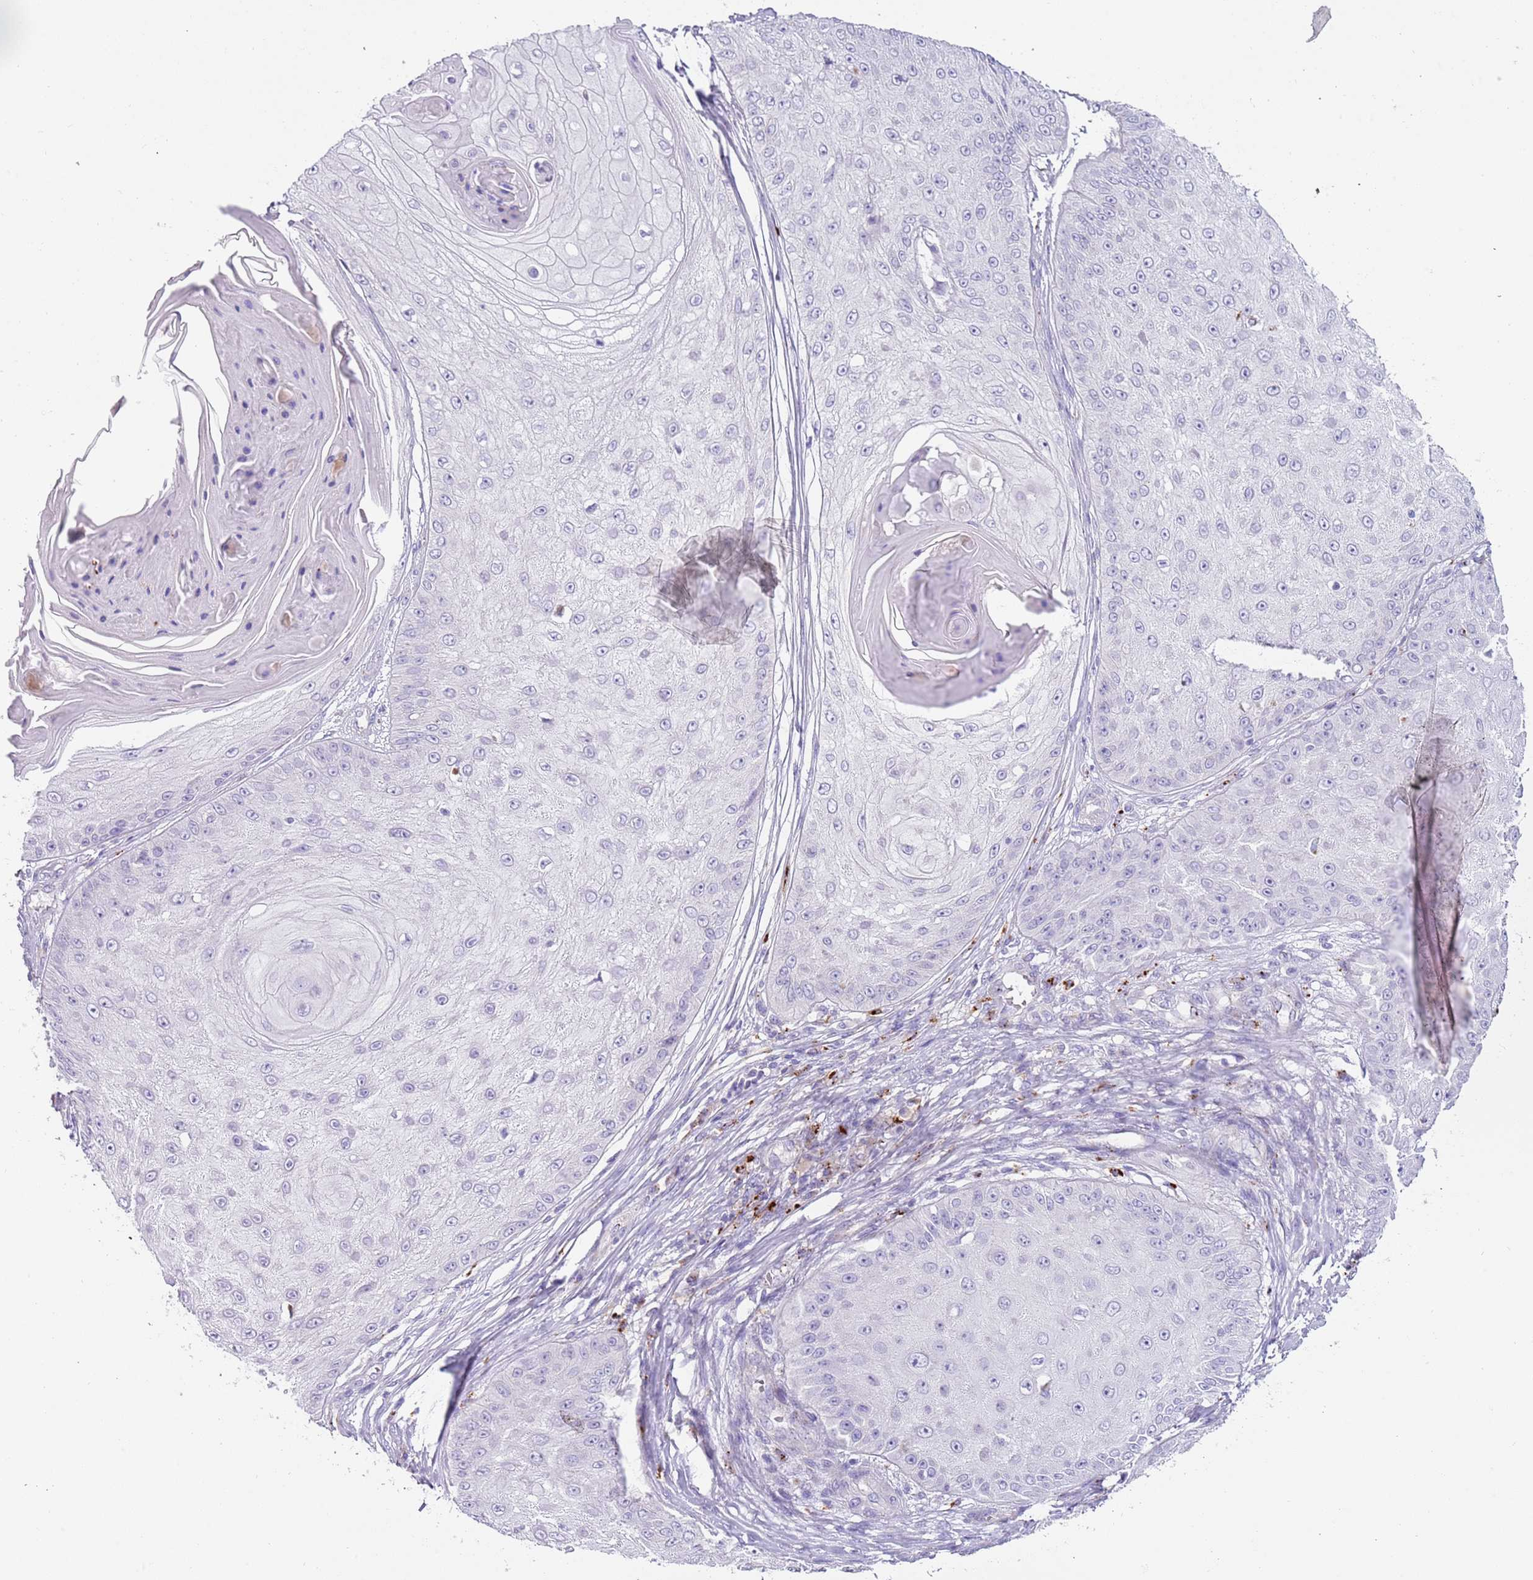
{"staining": {"intensity": "negative", "quantity": "none", "location": "none"}, "tissue": "skin cancer", "cell_type": "Tumor cells", "image_type": "cancer", "snomed": [{"axis": "morphology", "description": "Squamous cell carcinoma, NOS"}, {"axis": "topography", "description": "Skin"}], "caption": "High power microscopy histopathology image of an immunohistochemistry (IHC) histopathology image of skin cancer (squamous cell carcinoma), revealing no significant staining in tumor cells.", "gene": "LRRN3", "patient": {"sex": "male", "age": 70}}